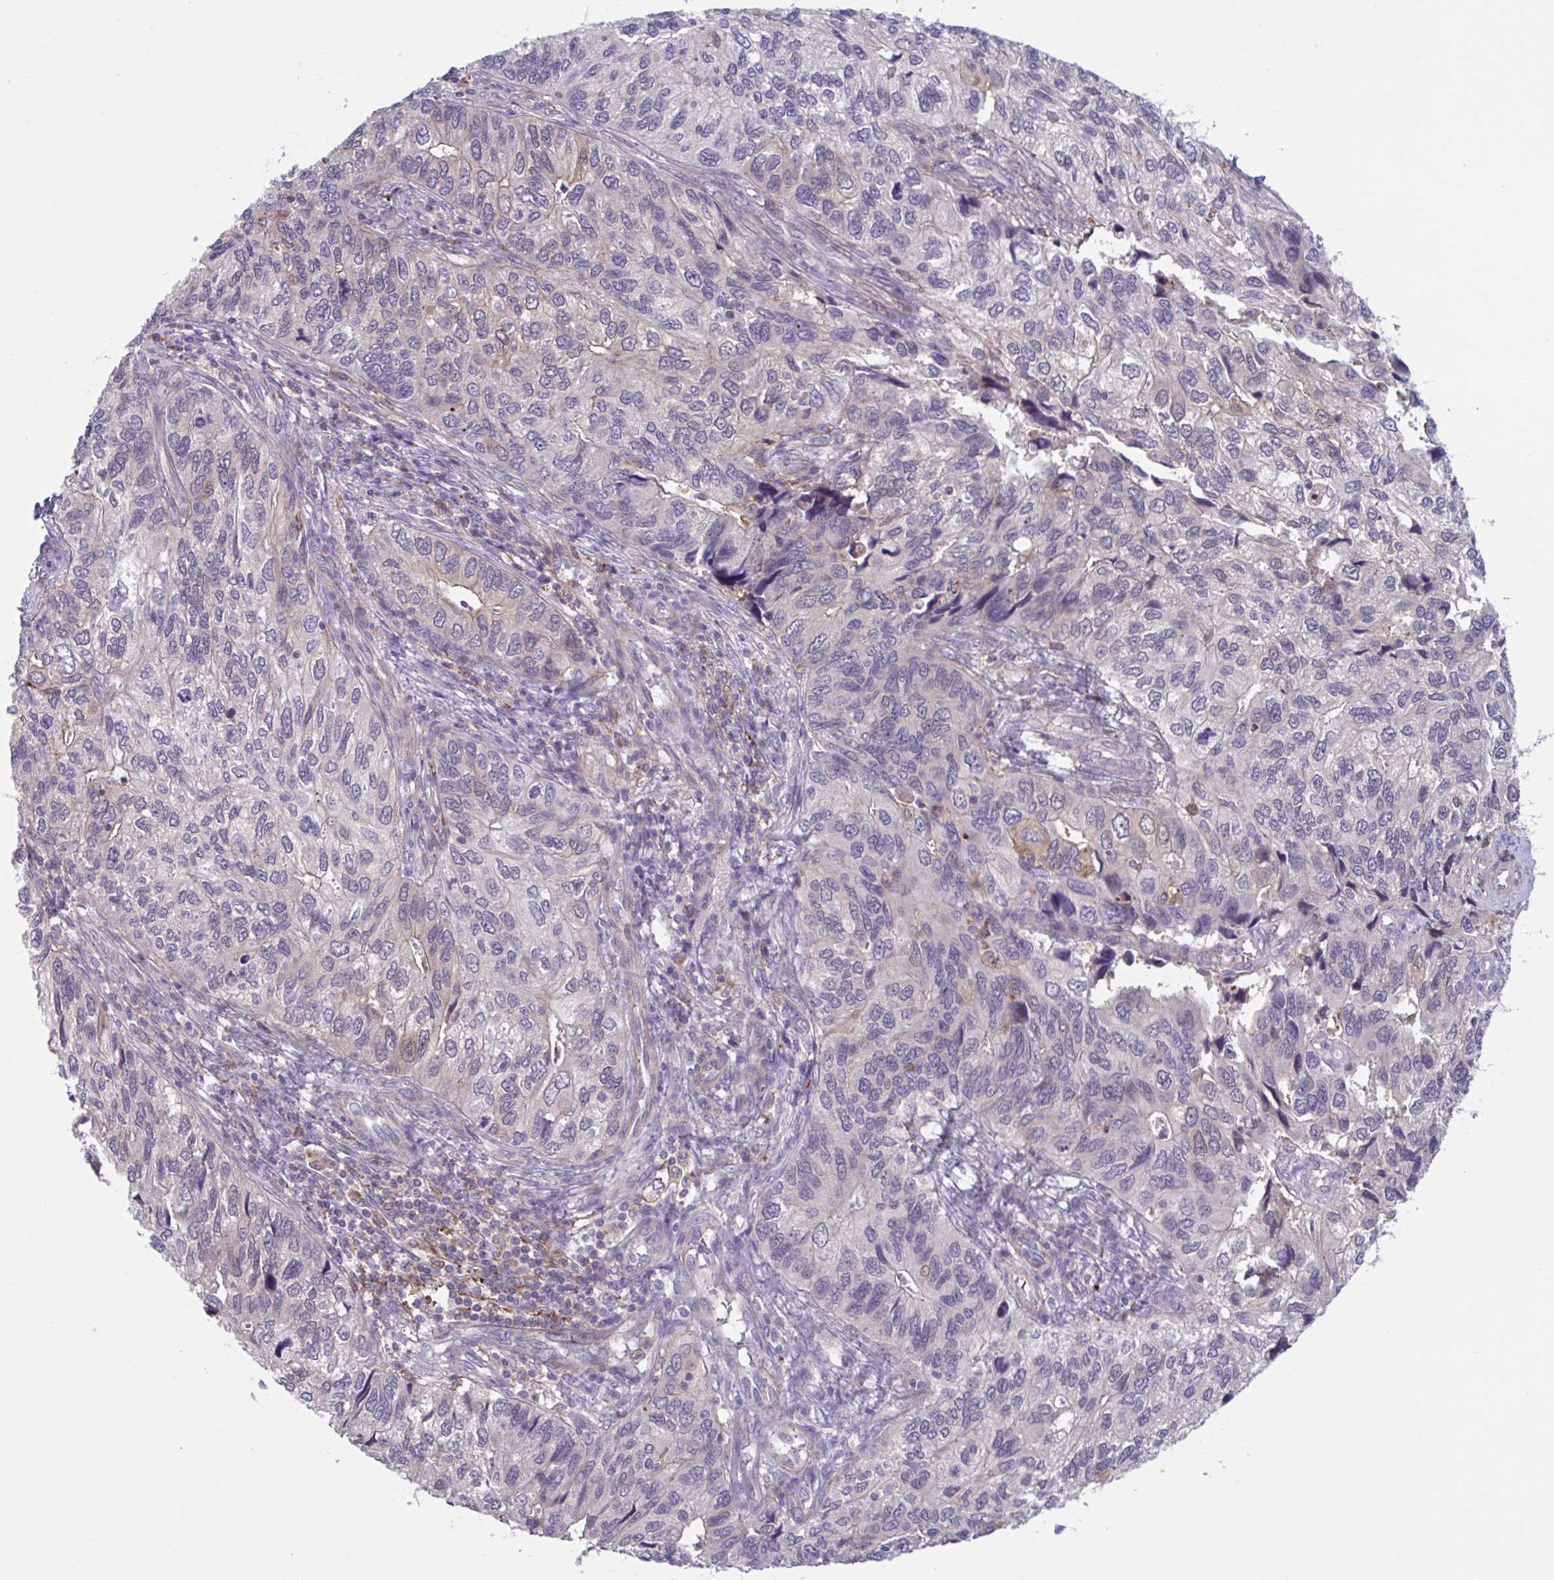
{"staining": {"intensity": "negative", "quantity": "none", "location": "none"}, "tissue": "endometrial cancer", "cell_type": "Tumor cells", "image_type": "cancer", "snomed": [{"axis": "morphology", "description": "Carcinoma, NOS"}, {"axis": "topography", "description": "Uterus"}], "caption": "An immunohistochemistry (IHC) micrograph of endometrial cancer (carcinoma) is shown. There is no staining in tumor cells of endometrial cancer (carcinoma).", "gene": "ADAT3", "patient": {"sex": "female", "age": 76}}